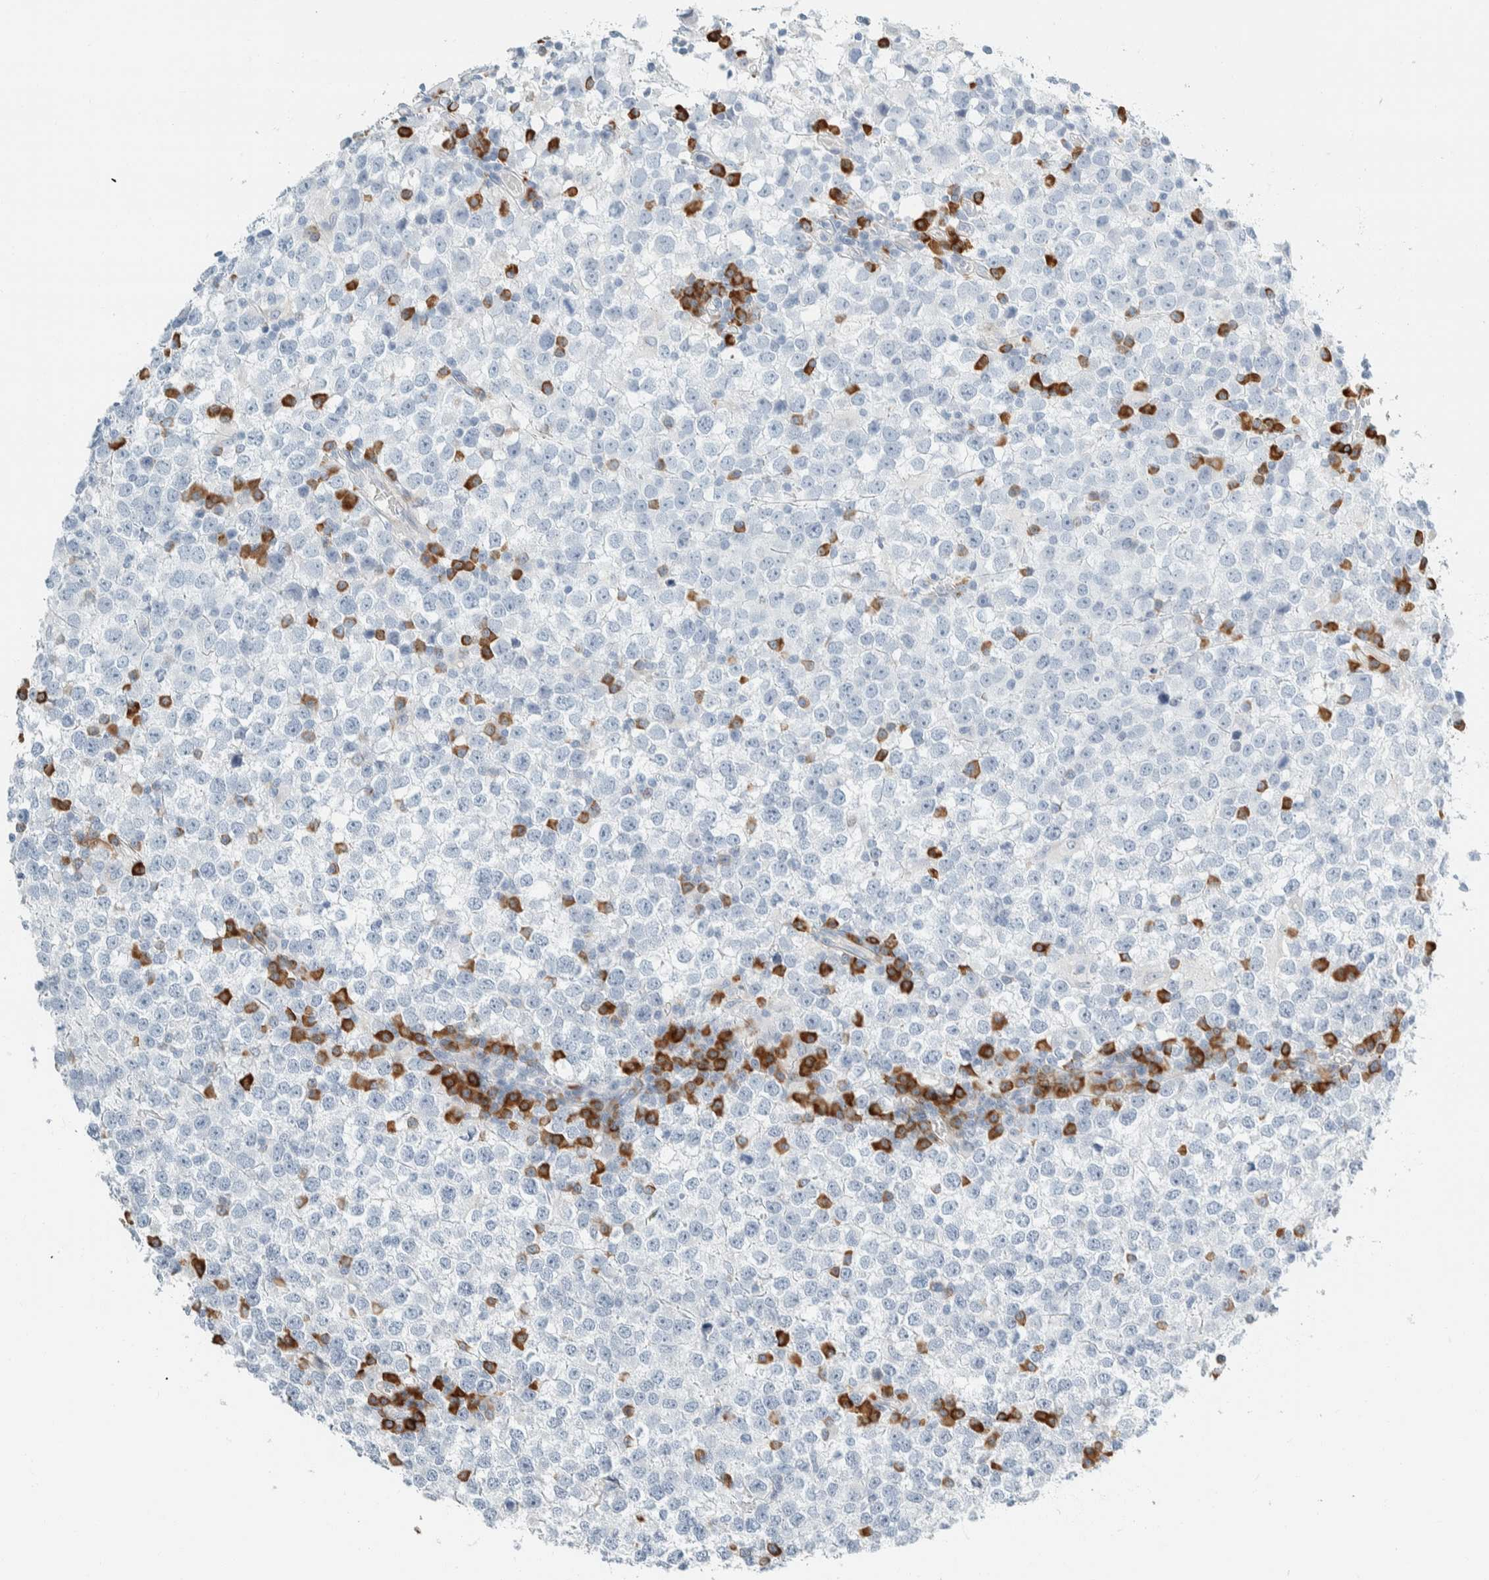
{"staining": {"intensity": "negative", "quantity": "none", "location": "none"}, "tissue": "testis cancer", "cell_type": "Tumor cells", "image_type": "cancer", "snomed": [{"axis": "morphology", "description": "Seminoma, NOS"}, {"axis": "topography", "description": "Testis"}], "caption": "DAB (3,3'-diaminobenzidine) immunohistochemical staining of human testis cancer (seminoma) exhibits no significant positivity in tumor cells.", "gene": "ARHGAP27", "patient": {"sex": "male", "age": 65}}